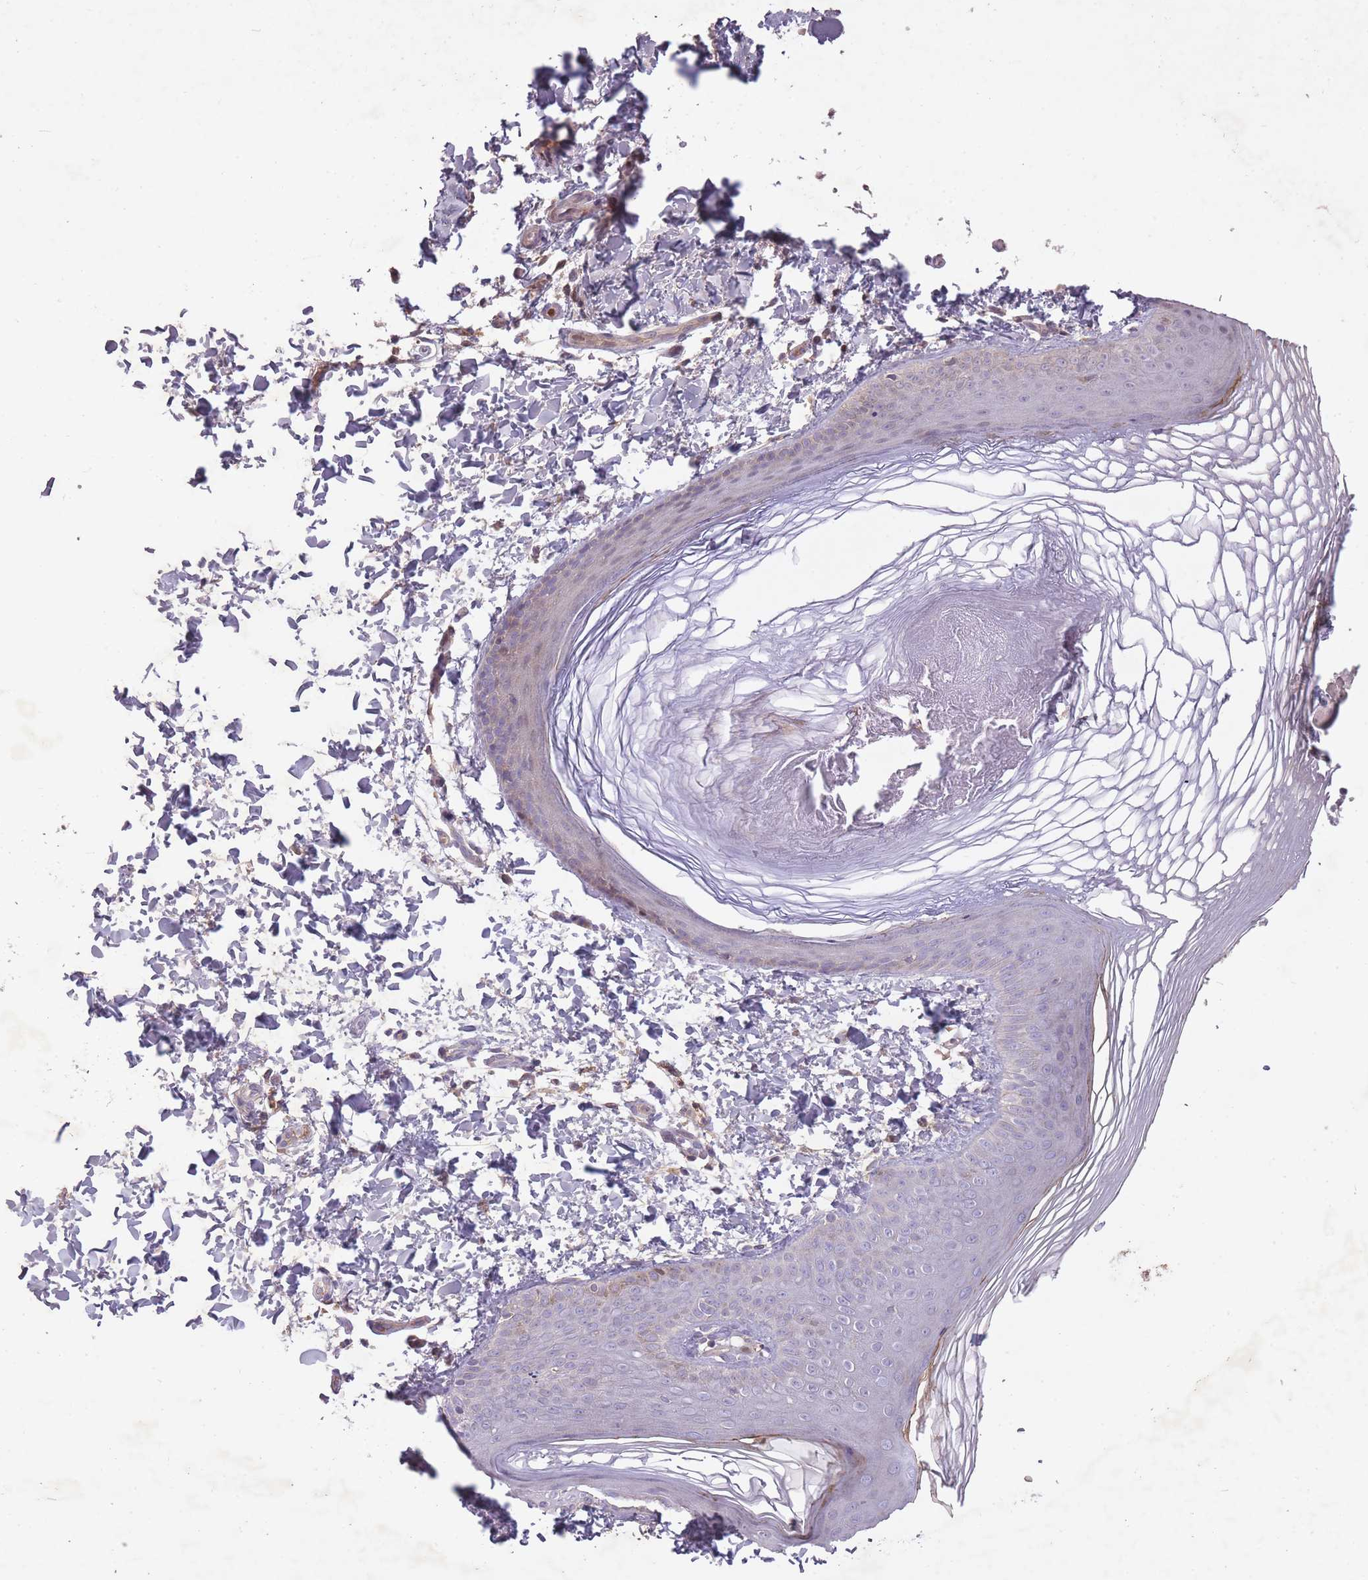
{"staining": {"intensity": "weak", "quantity": "<25%", "location": "cytoplasmic/membranous"}, "tissue": "skin", "cell_type": "Epidermal cells", "image_type": "normal", "snomed": [{"axis": "morphology", "description": "Normal tissue, NOS"}, {"axis": "morphology", "description": "Inflammation, NOS"}, {"axis": "topography", "description": "Soft tissue"}, {"axis": "topography", "description": "Anal"}], "caption": "Immunohistochemical staining of benign skin shows no significant expression in epidermal cells. Nuclei are stained in blue.", "gene": "OR2V1", "patient": {"sex": "female", "age": 15}}